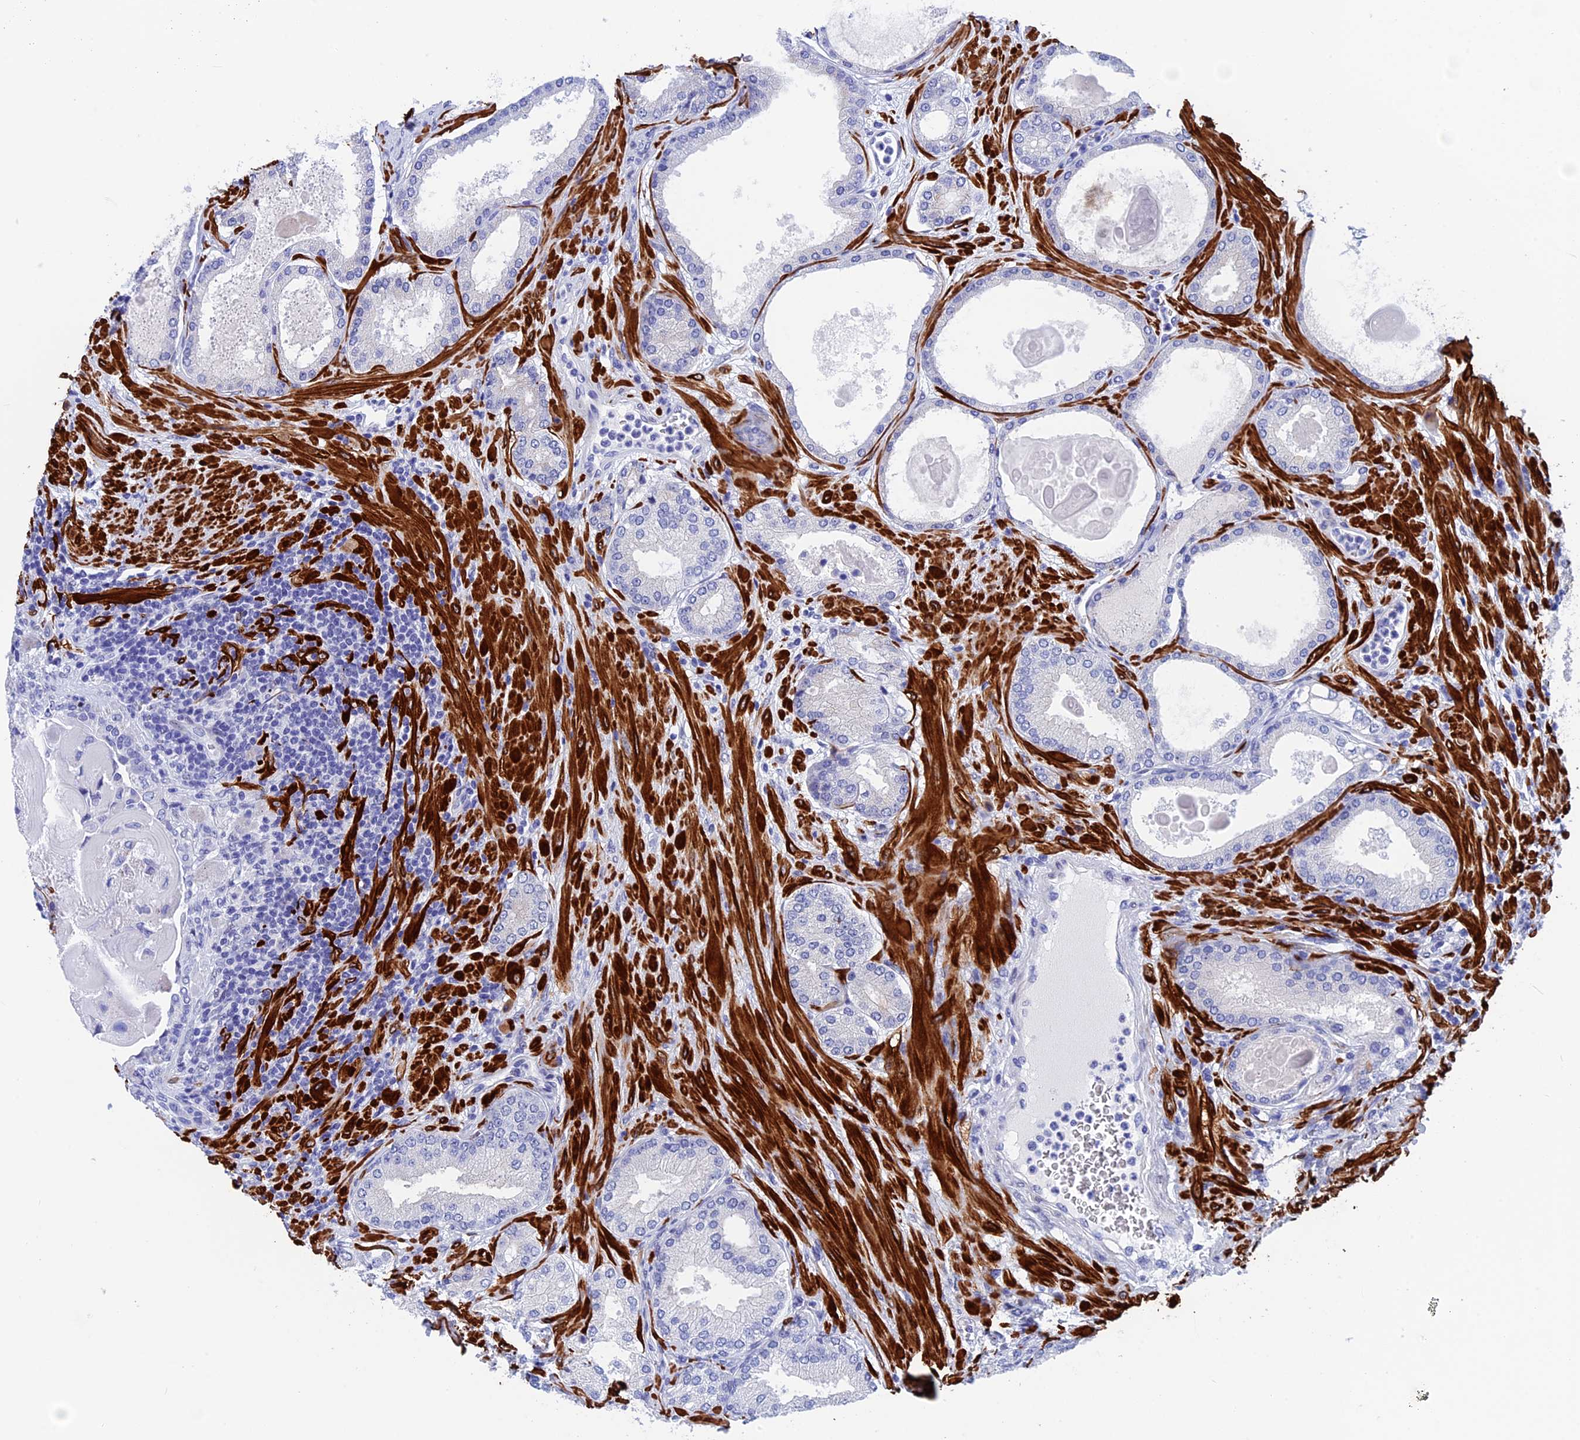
{"staining": {"intensity": "negative", "quantity": "none", "location": "none"}, "tissue": "prostate cancer", "cell_type": "Tumor cells", "image_type": "cancer", "snomed": [{"axis": "morphology", "description": "Adenocarcinoma, Low grade"}, {"axis": "topography", "description": "Prostate"}], "caption": "IHC of human prostate cancer demonstrates no expression in tumor cells.", "gene": "WDR83", "patient": {"sex": "male", "age": 59}}